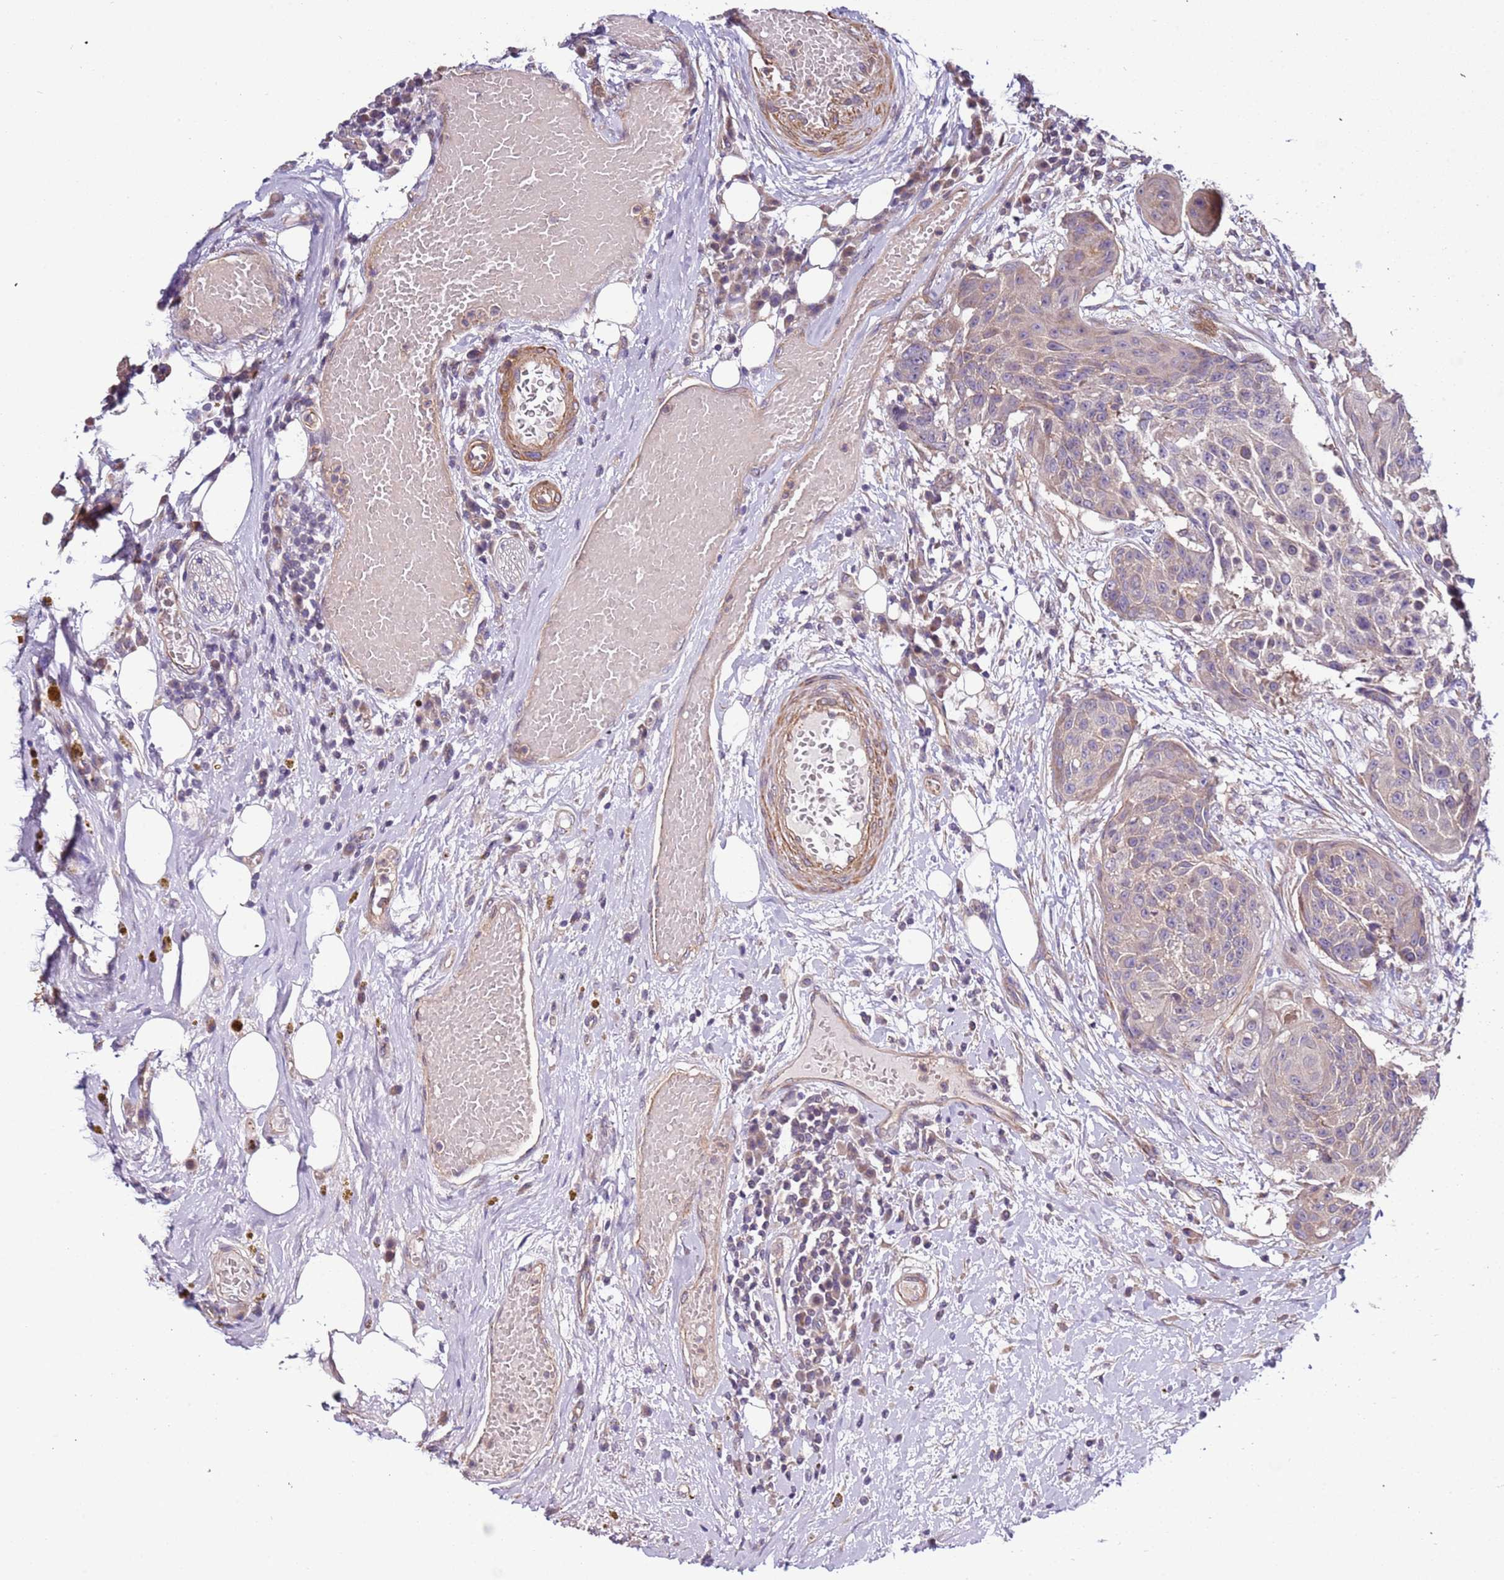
{"staining": {"intensity": "negative", "quantity": "none", "location": "none"}, "tissue": "urothelial cancer", "cell_type": "Tumor cells", "image_type": "cancer", "snomed": [{"axis": "morphology", "description": "Urothelial carcinoma, High grade"}, {"axis": "topography", "description": "Urinary bladder"}], "caption": "High magnification brightfield microscopy of urothelial carcinoma (high-grade) stained with DAB (3,3'-diaminobenzidine) (brown) and counterstained with hematoxylin (blue): tumor cells show no significant positivity.", "gene": "LAMB4", "patient": {"sex": "female", "age": 63}}